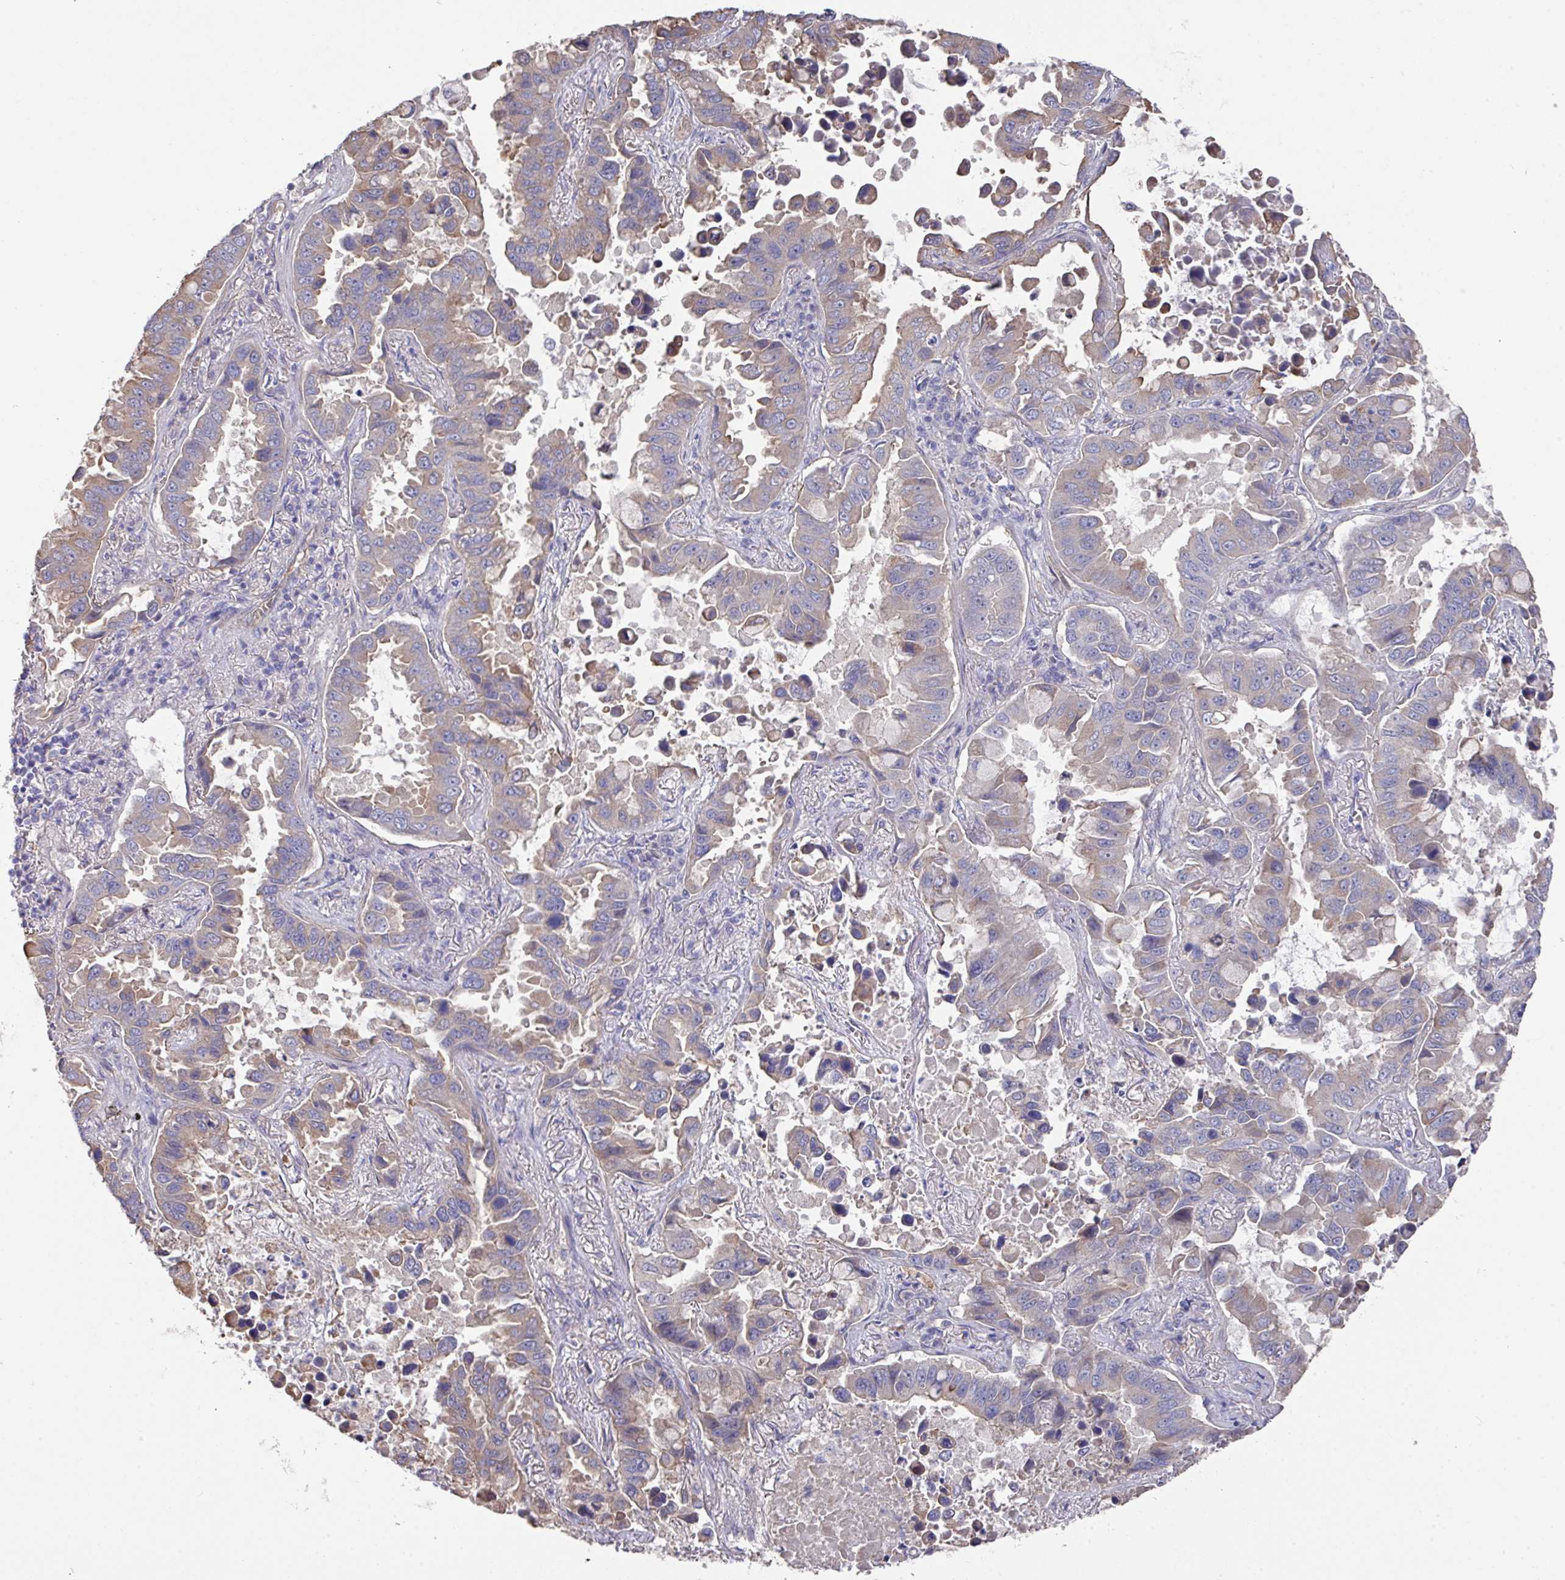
{"staining": {"intensity": "weak", "quantity": "<25%", "location": "cytoplasmic/membranous"}, "tissue": "lung cancer", "cell_type": "Tumor cells", "image_type": "cancer", "snomed": [{"axis": "morphology", "description": "Adenocarcinoma, NOS"}, {"axis": "topography", "description": "Lung"}], "caption": "There is no significant staining in tumor cells of lung cancer. (DAB immunohistochemistry (IHC), high magnification).", "gene": "PRR5", "patient": {"sex": "male", "age": 64}}